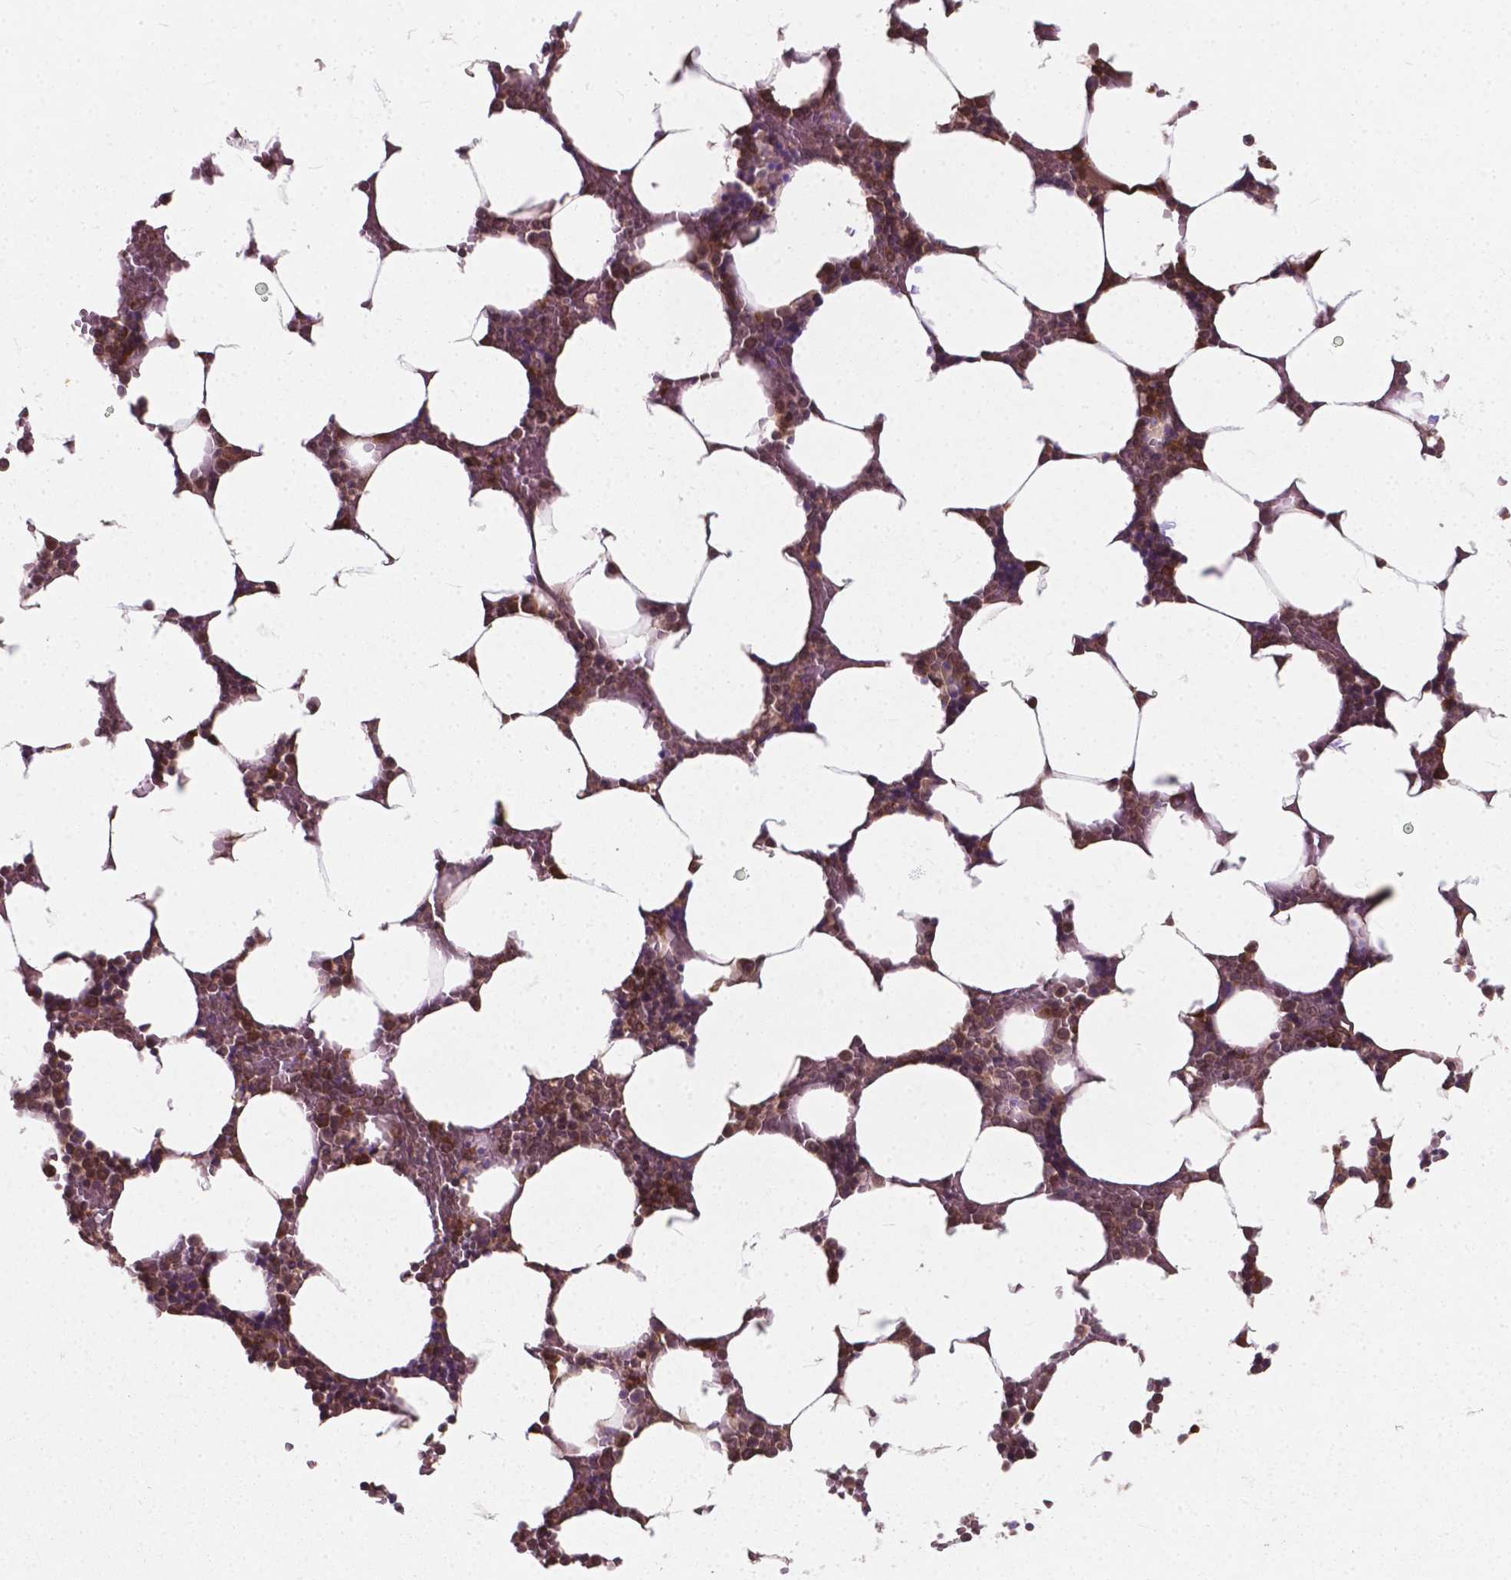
{"staining": {"intensity": "moderate", "quantity": ">75%", "location": "cytoplasmic/membranous"}, "tissue": "bone marrow", "cell_type": "Hematopoietic cells", "image_type": "normal", "snomed": [{"axis": "morphology", "description": "Normal tissue, NOS"}, {"axis": "topography", "description": "Bone marrow"}], "caption": "Protein staining exhibits moderate cytoplasmic/membranous staining in approximately >75% of hematopoietic cells in unremarkable bone marrow.", "gene": "MRPL33", "patient": {"sex": "female", "age": 52}}